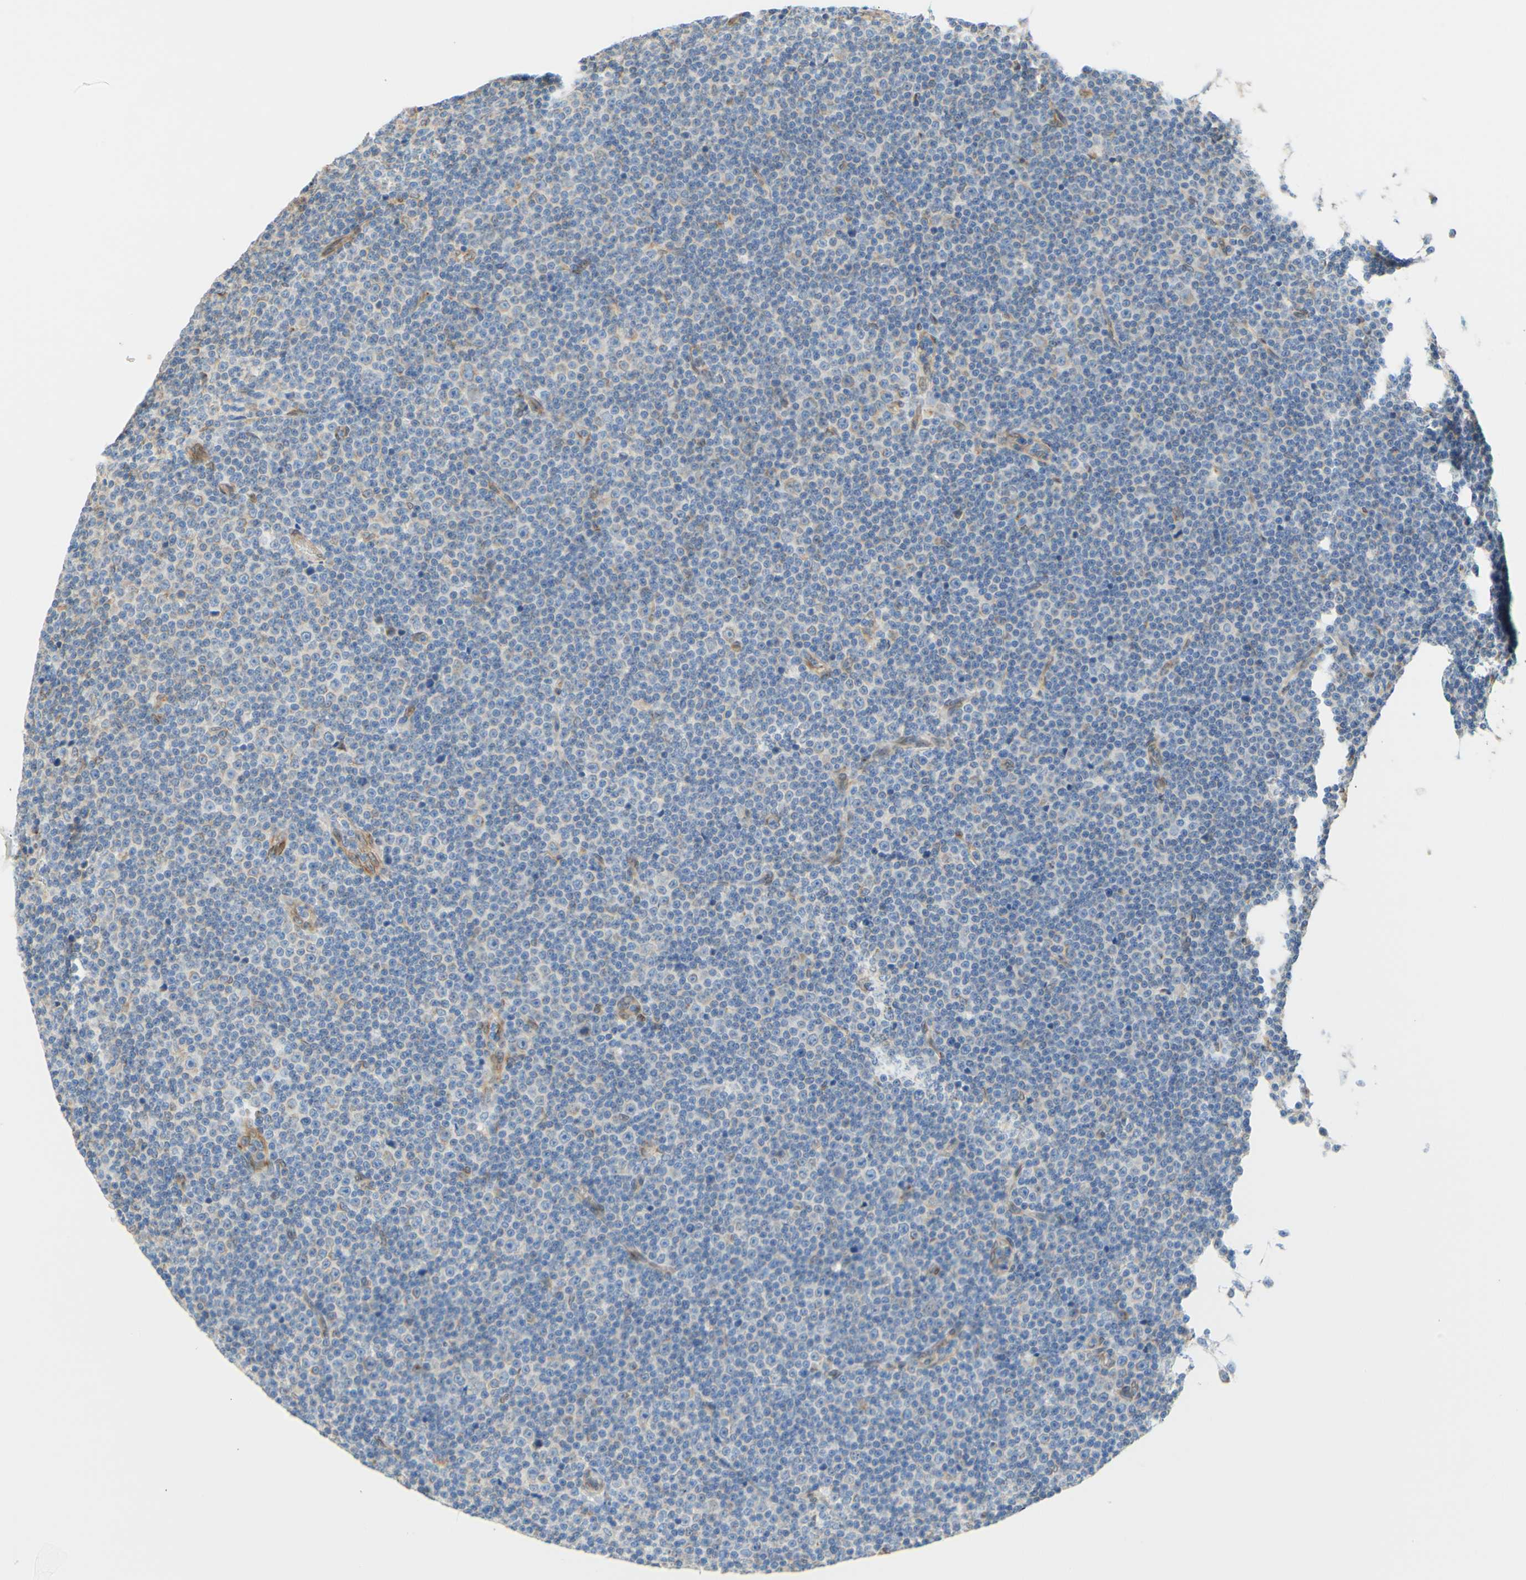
{"staining": {"intensity": "weak", "quantity": "<25%", "location": "cytoplasmic/membranous"}, "tissue": "lymphoma", "cell_type": "Tumor cells", "image_type": "cancer", "snomed": [{"axis": "morphology", "description": "Malignant lymphoma, non-Hodgkin's type, Low grade"}, {"axis": "topography", "description": "Lymph node"}], "caption": "A high-resolution photomicrograph shows IHC staining of malignant lymphoma, non-Hodgkin's type (low-grade), which demonstrates no significant expression in tumor cells. Nuclei are stained in blue.", "gene": "ENDOD1", "patient": {"sex": "female", "age": 67}}